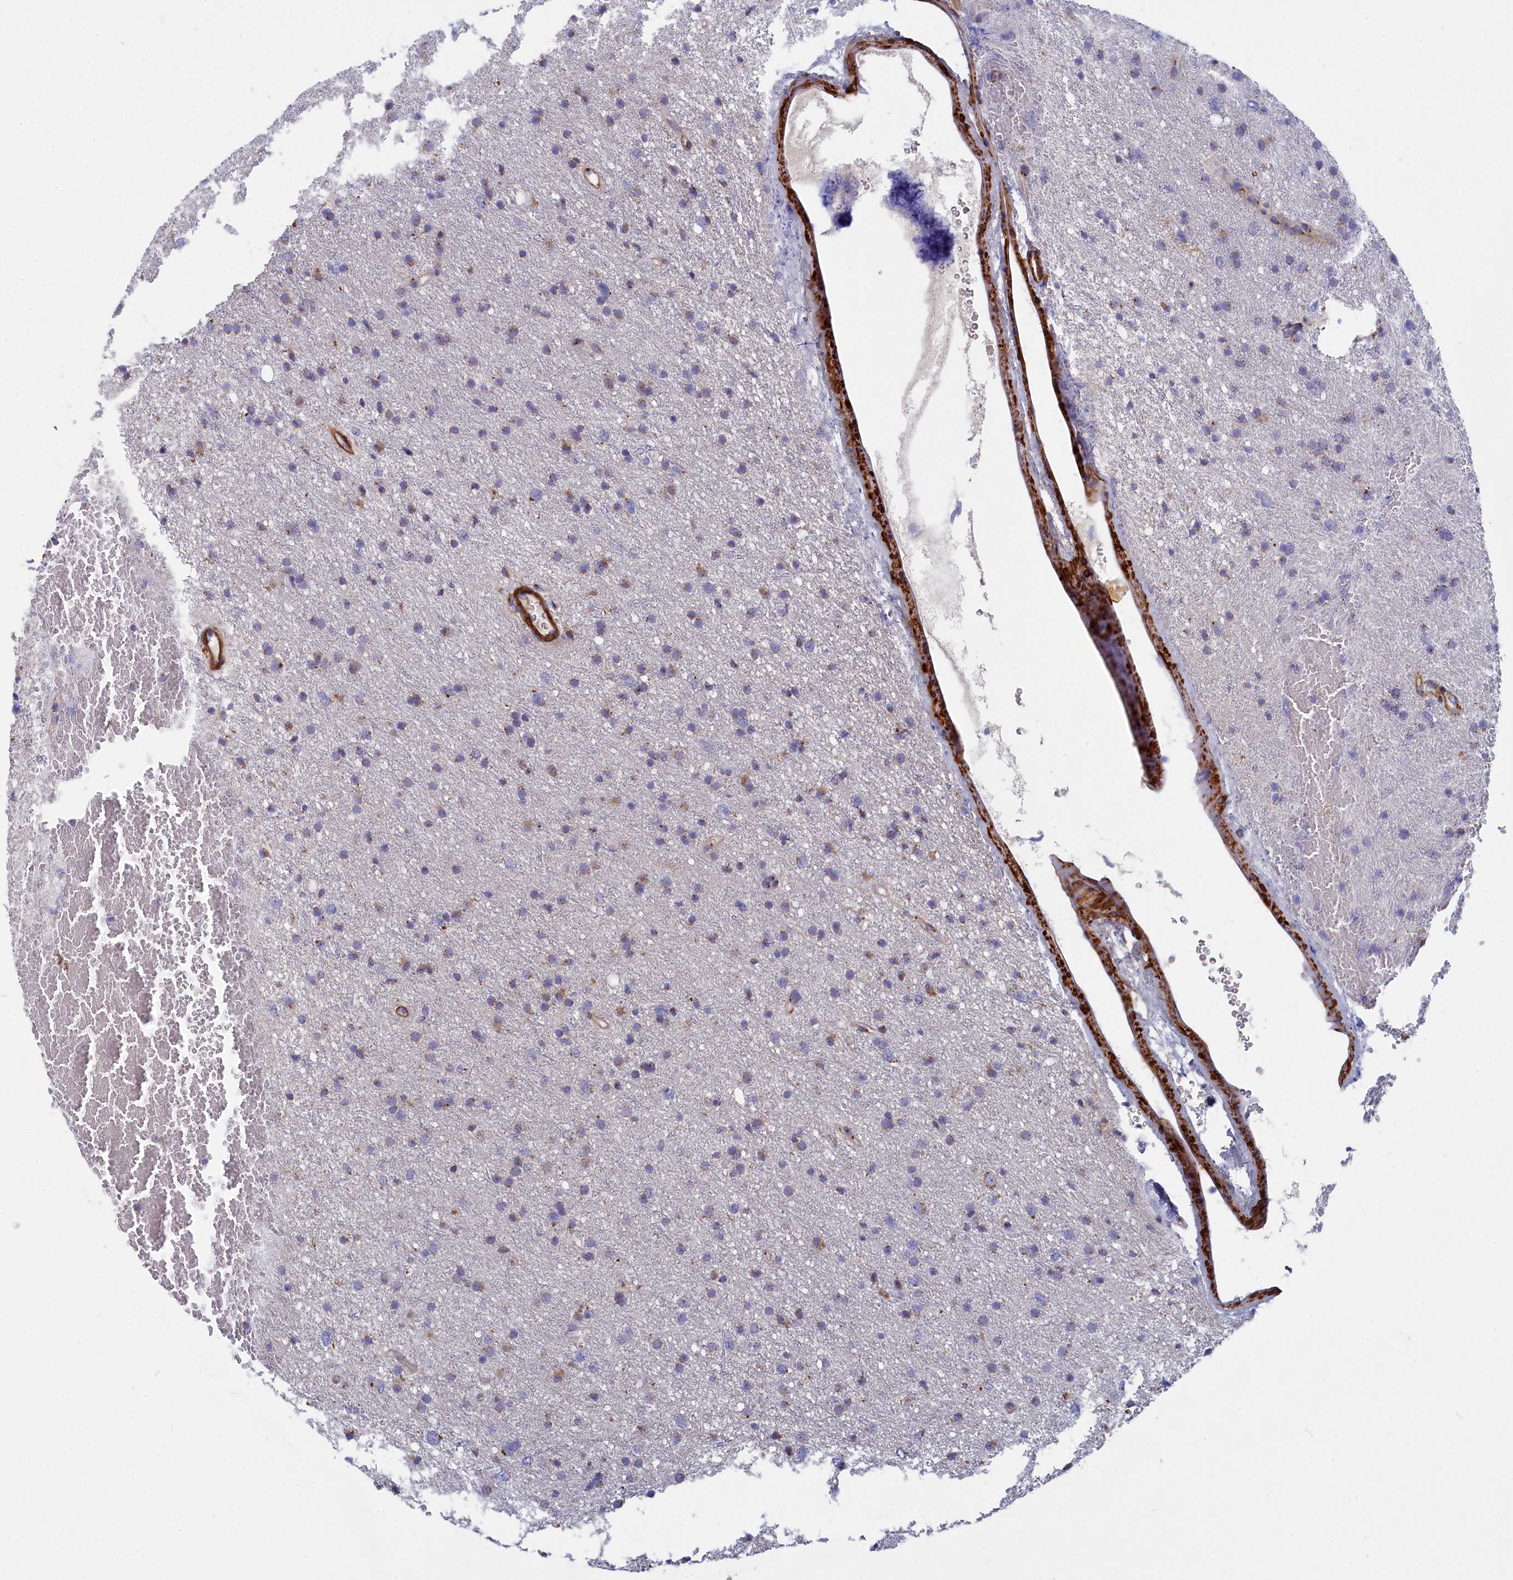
{"staining": {"intensity": "moderate", "quantity": "<25%", "location": "cytoplasmic/membranous"}, "tissue": "glioma", "cell_type": "Tumor cells", "image_type": "cancer", "snomed": [{"axis": "morphology", "description": "Glioma, malignant, Low grade"}, {"axis": "topography", "description": "Cerebral cortex"}], "caption": "Protein analysis of malignant glioma (low-grade) tissue displays moderate cytoplasmic/membranous expression in about <25% of tumor cells.", "gene": "TUBGCP4", "patient": {"sex": "female", "age": 39}}